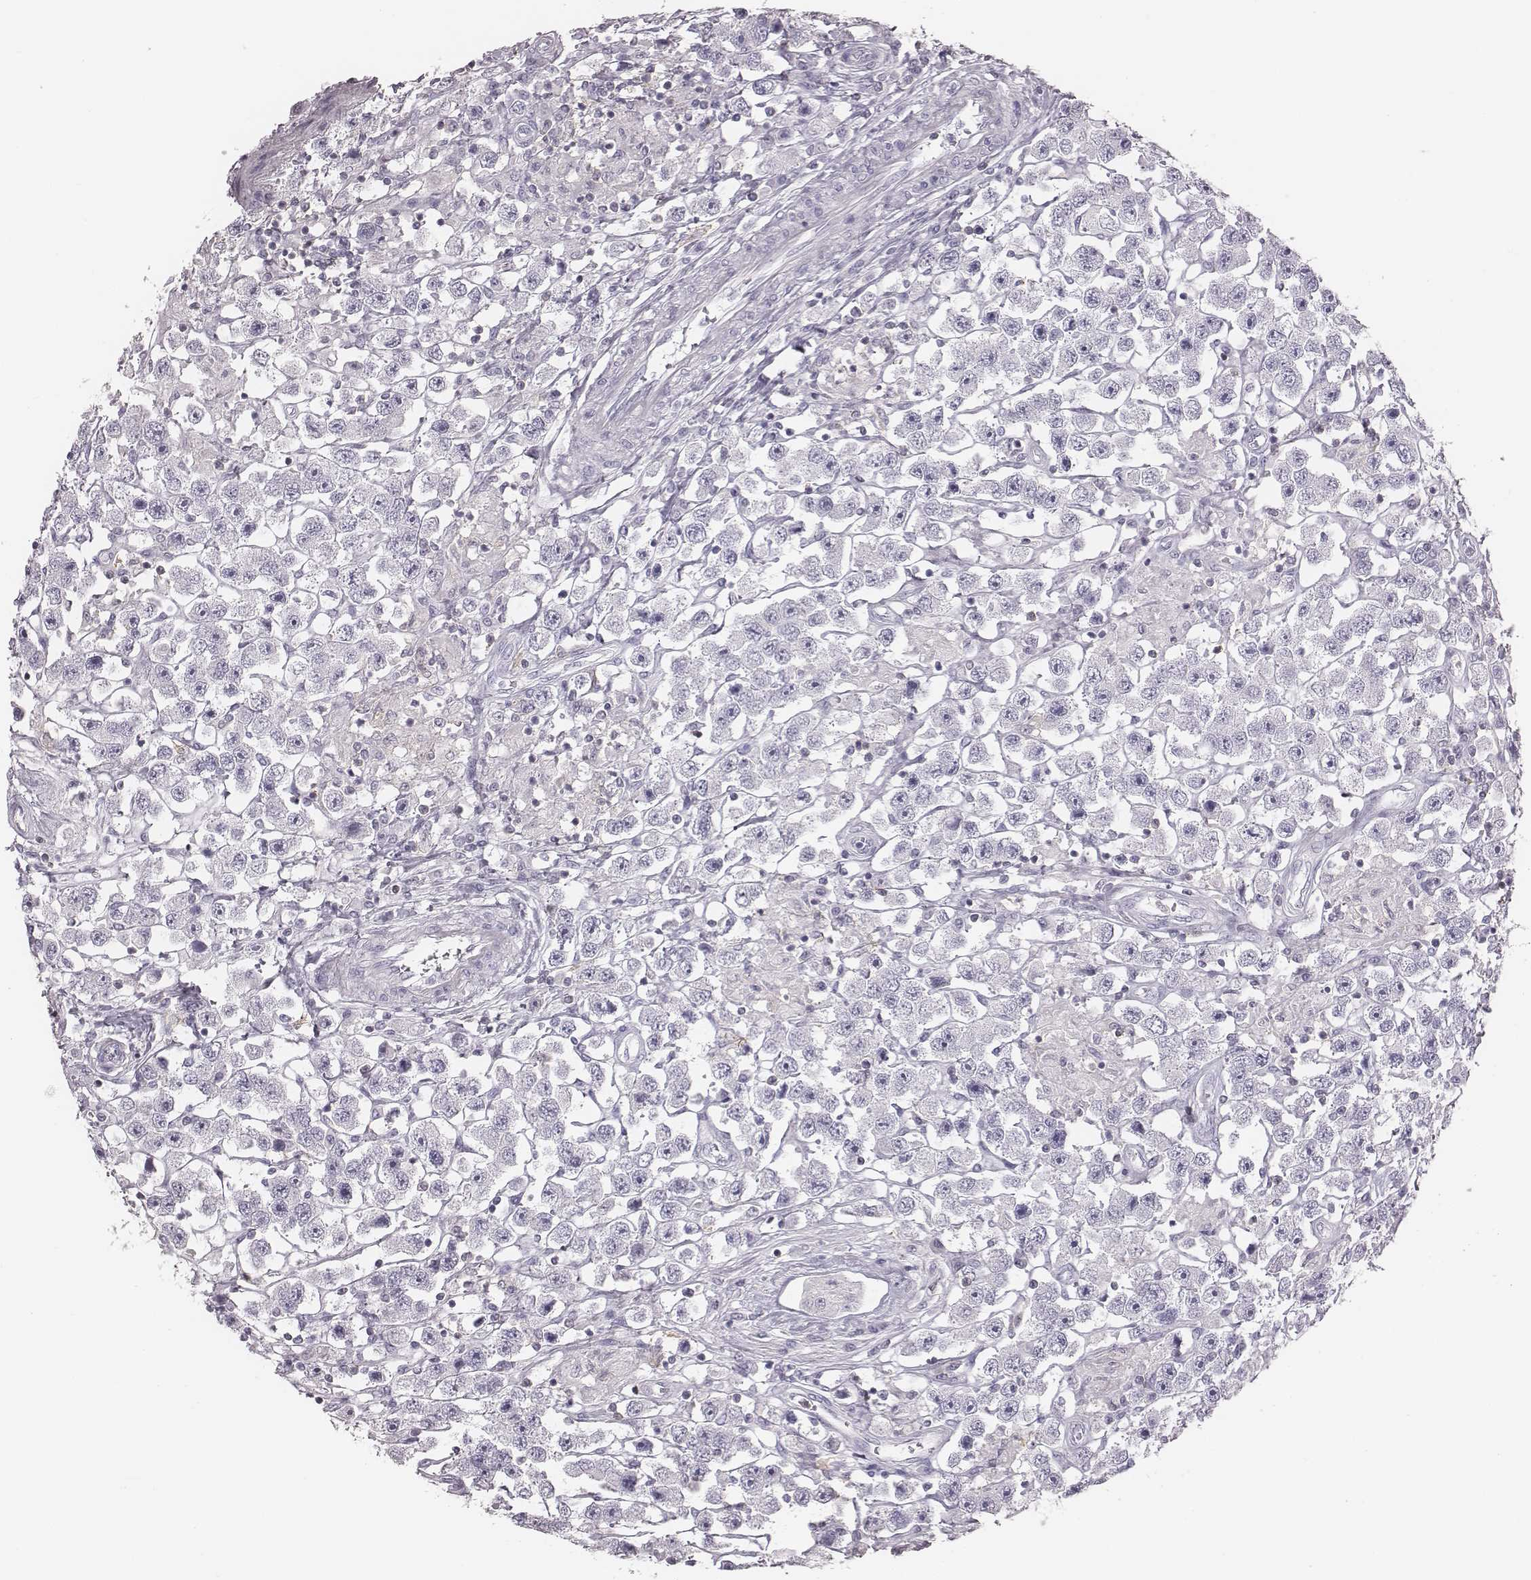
{"staining": {"intensity": "negative", "quantity": "none", "location": "none"}, "tissue": "testis cancer", "cell_type": "Tumor cells", "image_type": "cancer", "snomed": [{"axis": "morphology", "description": "Seminoma, NOS"}, {"axis": "topography", "description": "Testis"}], "caption": "High power microscopy photomicrograph of an immunohistochemistry (IHC) image of seminoma (testis), revealing no significant expression in tumor cells.", "gene": "ZNF365", "patient": {"sex": "male", "age": 45}}